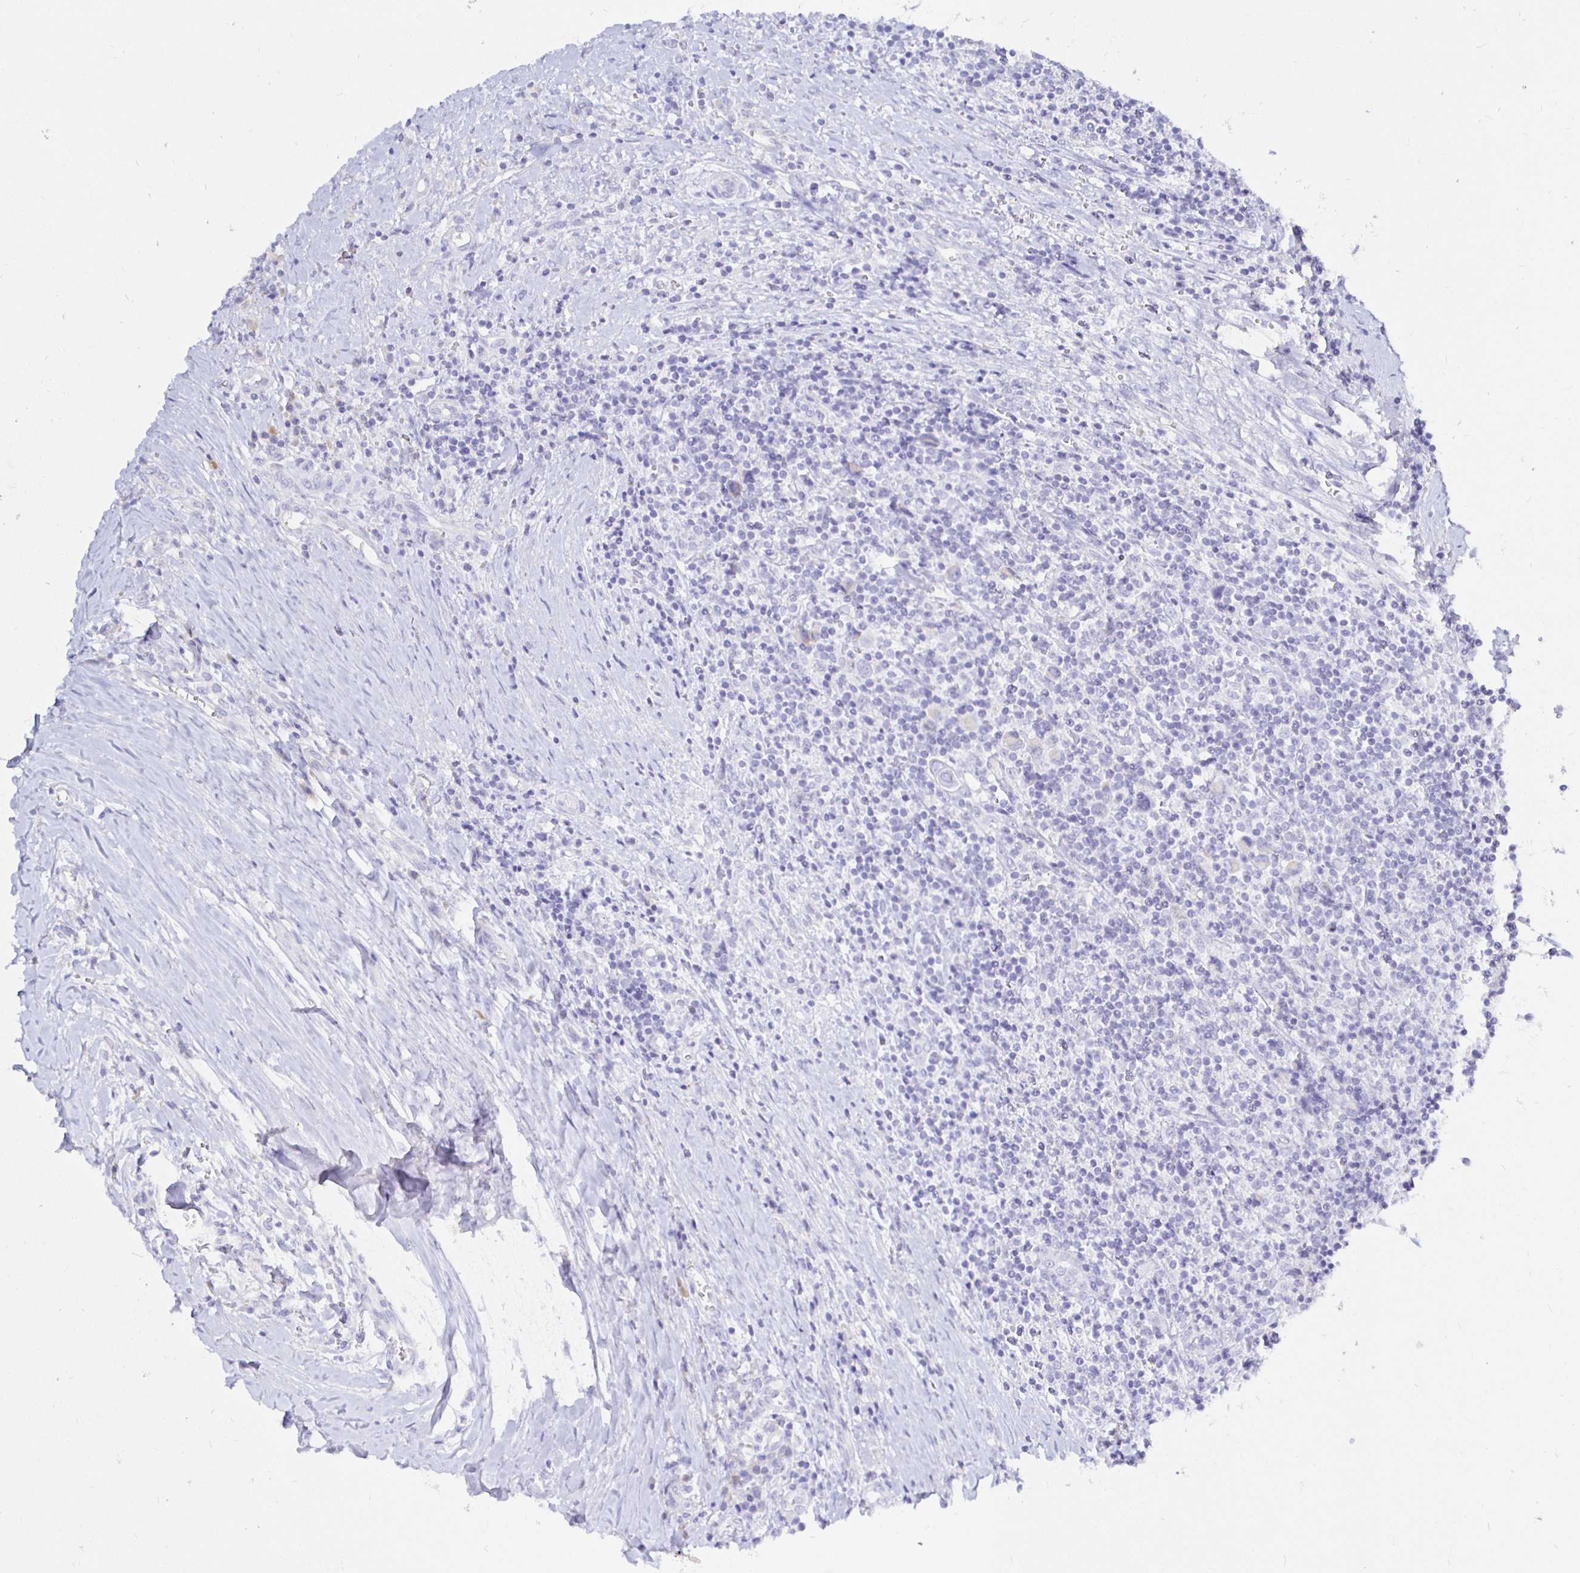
{"staining": {"intensity": "negative", "quantity": "none", "location": "none"}, "tissue": "lymphoma", "cell_type": "Tumor cells", "image_type": "cancer", "snomed": [{"axis": "morphology", "description": "Hodgkin's disease, NOS"}, {"axis": "topography", "description": "Thymus, NOS"}], "caption": "The histopathology image exhibits no staining of tumor cells in Hodgkin's disease.", "gene": "UMOD", "patient": {"sex": "female", "age": 17}}